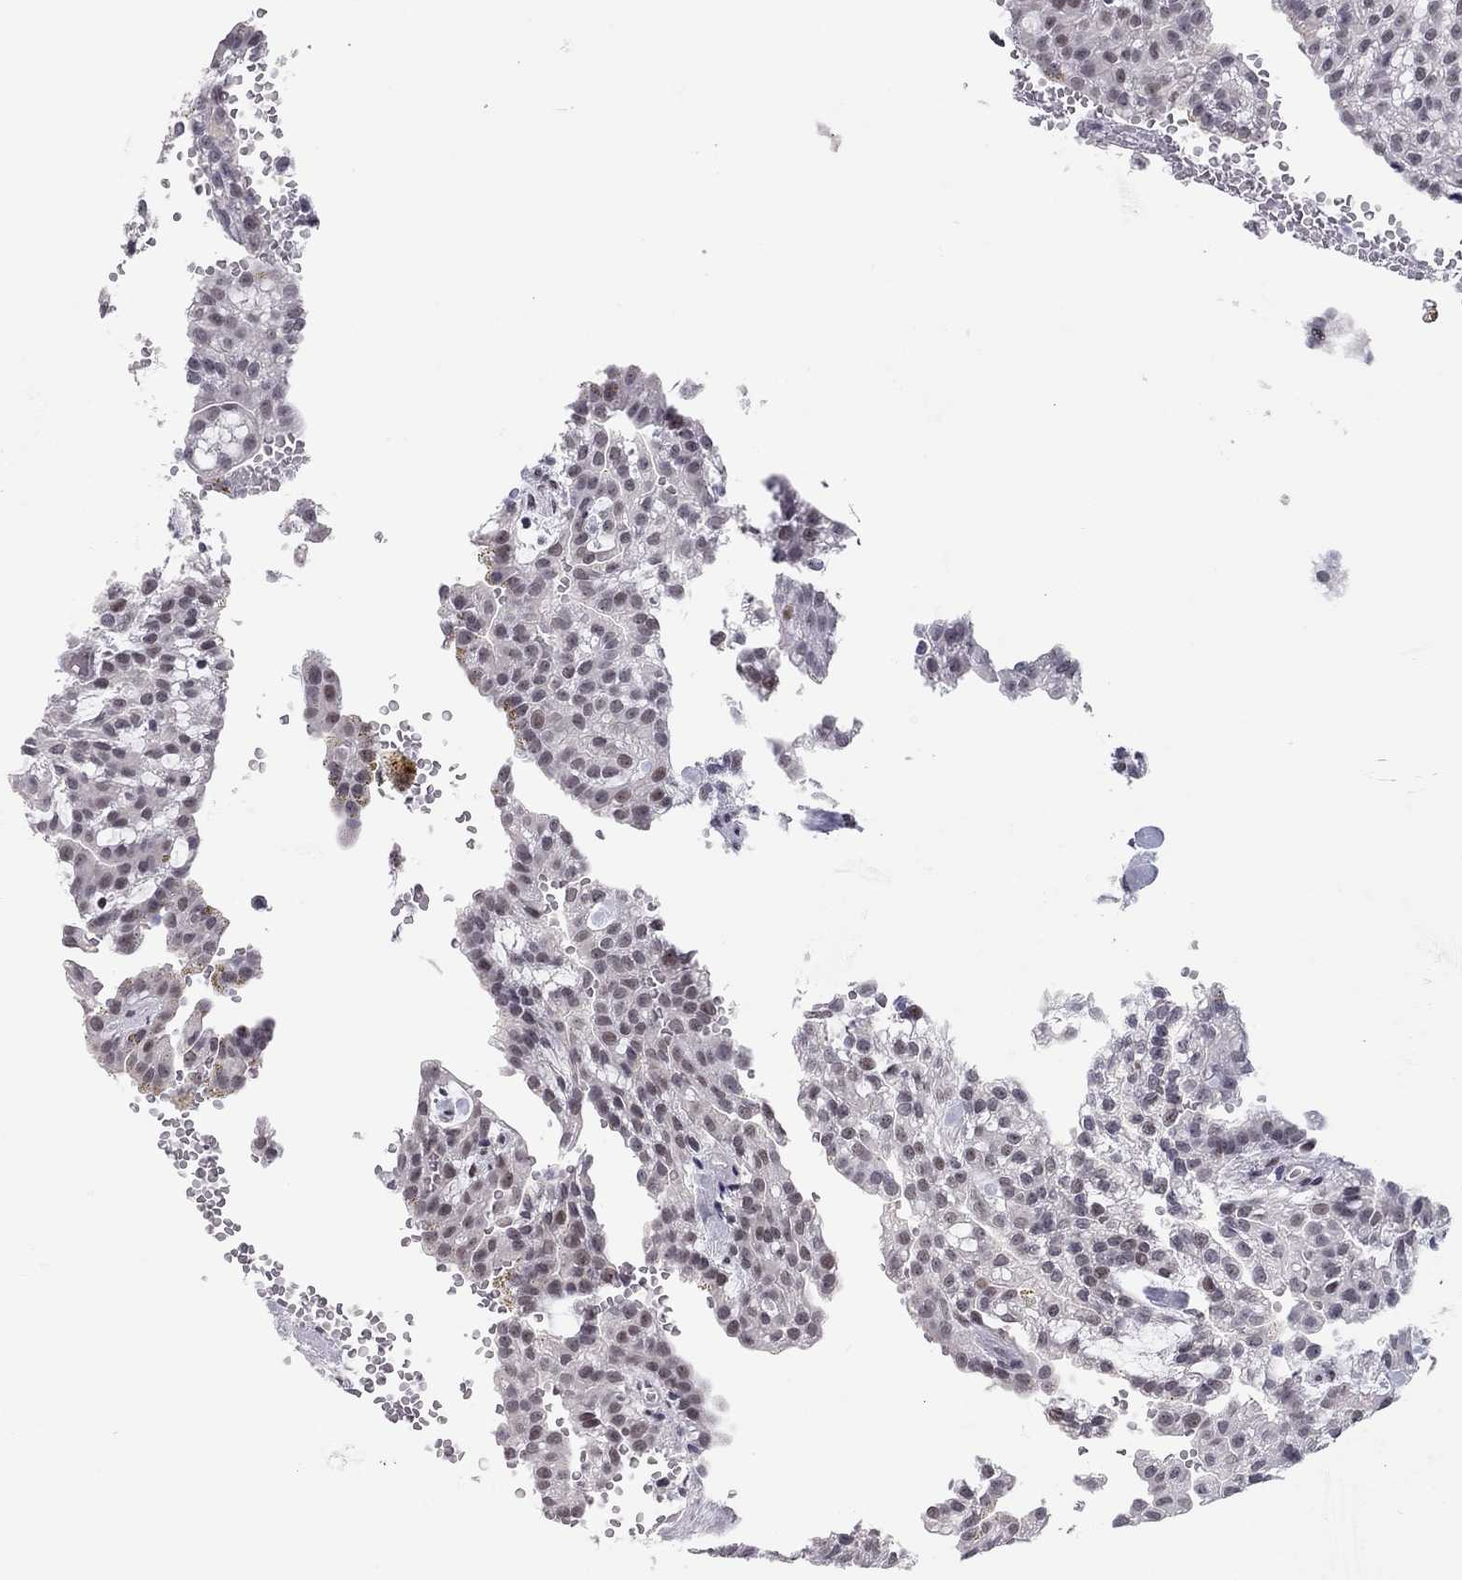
{"staining": {"intensity": "weak", "quantity": "<25%", "location": "nuclear"}, "tissue": "renal cancer", "cell_type": "Tumor cells", "image_type": "cancer", "snomed": [{"axis": "morphology", "description": "Adenocarcinoma, NOS"}, {"axis": "topography", "description": "Kidney"}], "caption": "There is no significant positivity in tumor cells of renal cancer.", "gene": "DOT1L", "patient": {"sex": "male", "age": 63}}